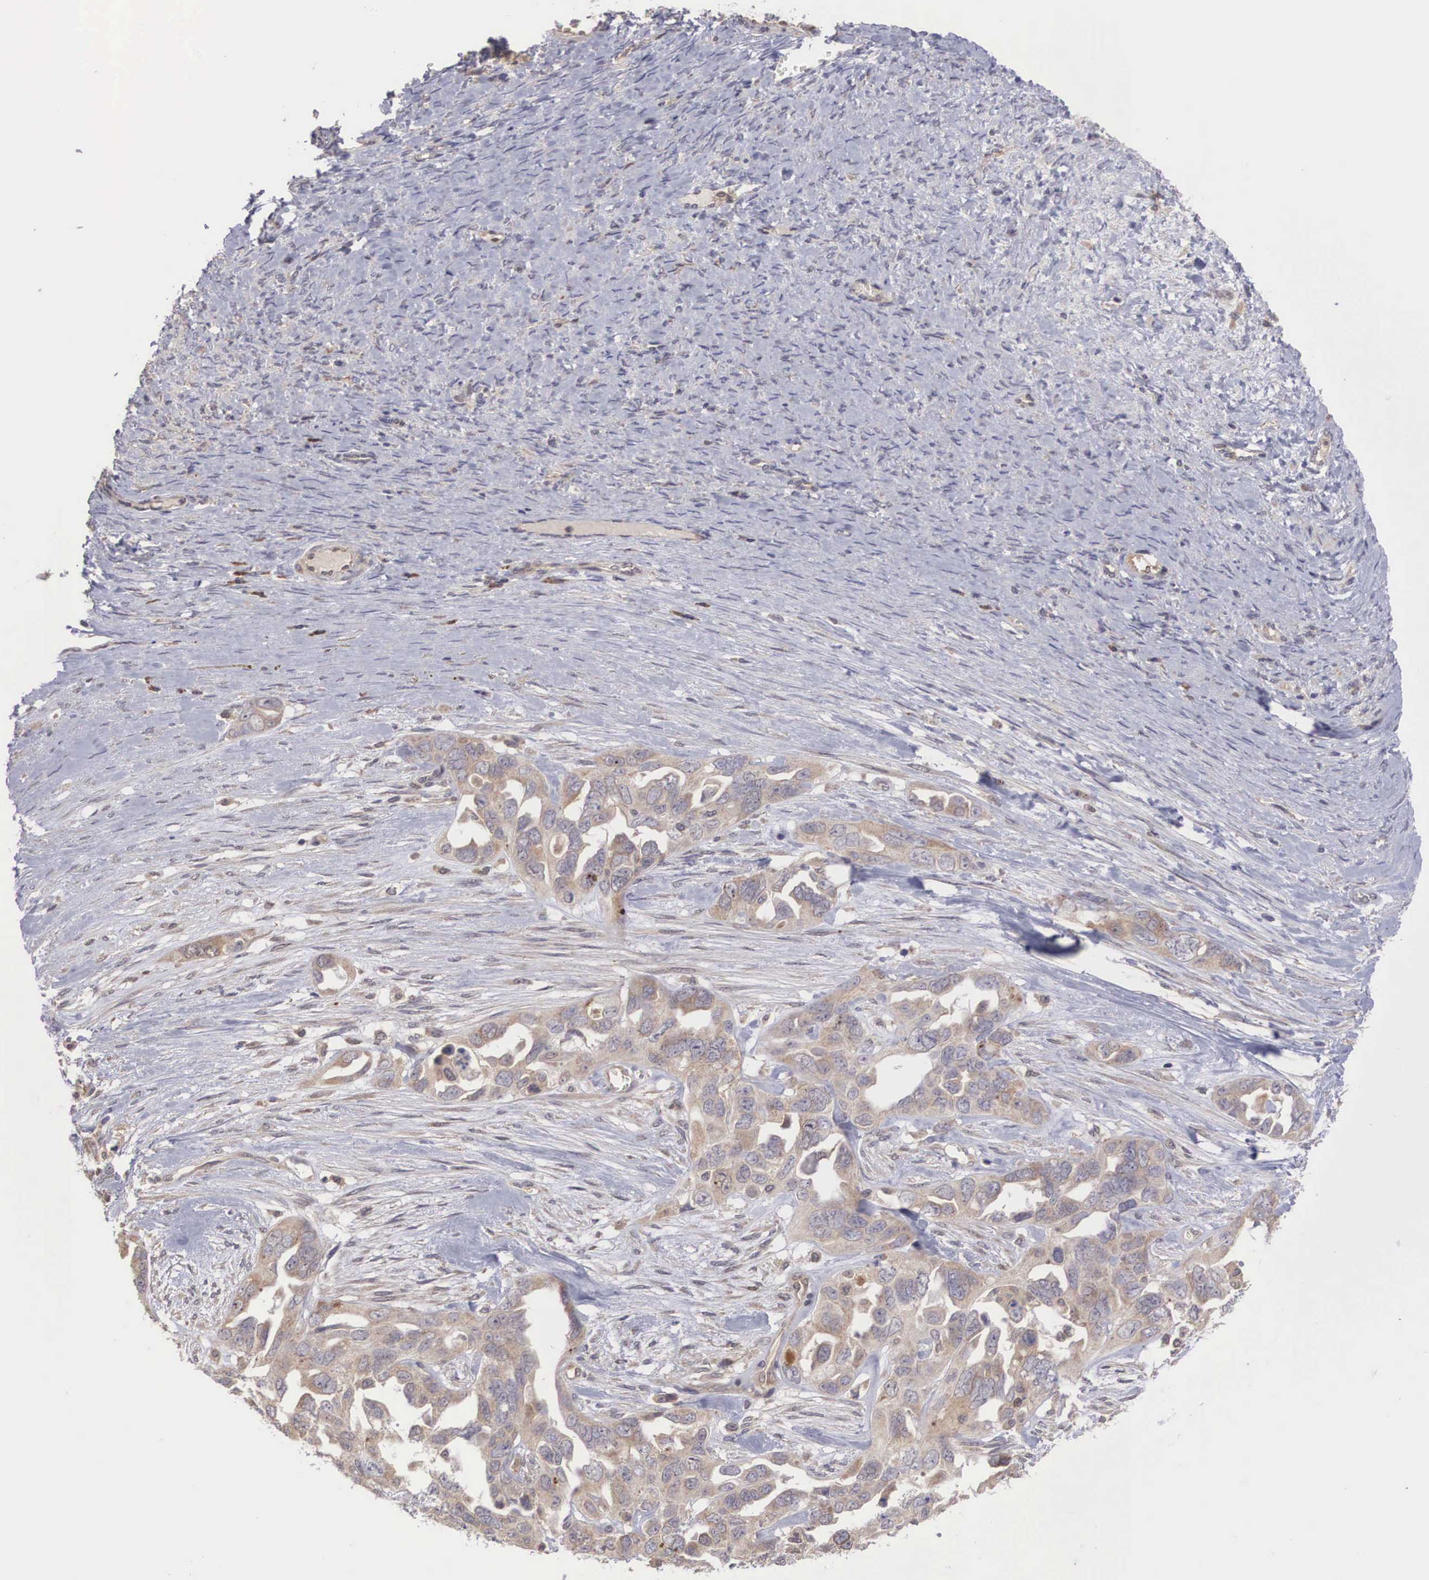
{"staining": {"intensity": "weak", "quantity": ">75%", "location": "cytoplasmic/membranous"}, "tissue": "ovarian cancer", "cell_type": "Tumor cells", "image_type": "cancer", "snomed": [{"axis": "morphology", "description": "Cystadenocarcinoma, serous, NOS"}, {"axis": "topography", "description": "Ovary"}], "caption": "IHC photomicrograph of human ovarian cancer stained for a protein (brown), which shows low levels of weak cytoplasmic/membranous expression in approximately >75% of tumor cells.", "gene": "DNAJB7", "patient": {"sex": "female", "age": 63}}